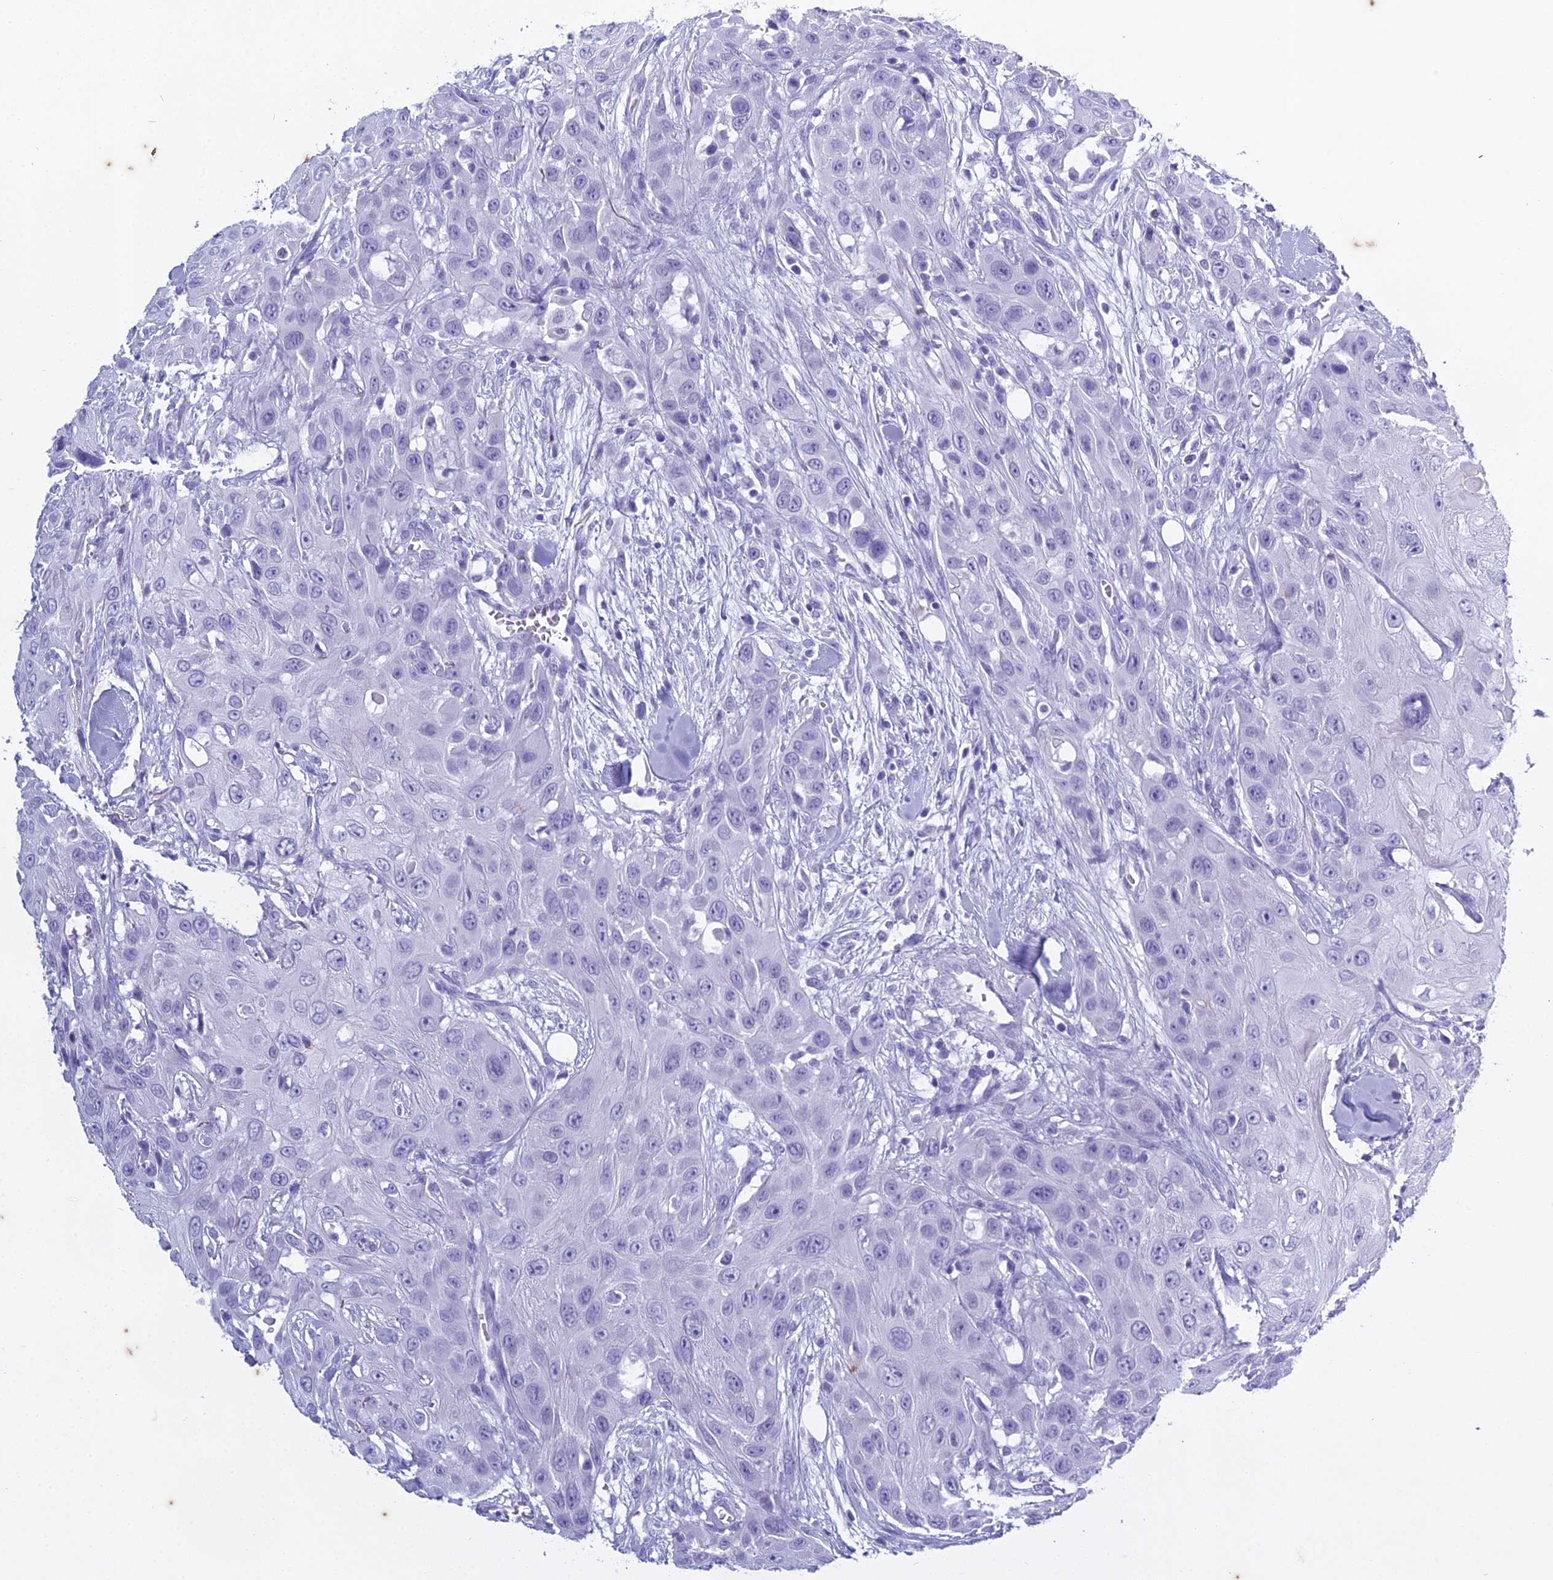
{"staining": {"intensity": "negative", "quantity": "none", "location": "none"}, "tissue": "head and neck cancer", "cell_type": "Tumor cells", "image_type": "cancer", "snomed": [{"axis": "morphology", "description": "Squamous cell carcinoma, NOS"}, {"axis": "topography", "description": "Head-Neck"}], "caption": "A histopathology image of human squamous cell carcinoma (head and neck) is negative for staining in tumor cells.", "gene": "HMGB4", "patient": {"sex": "male", "age": 81}}